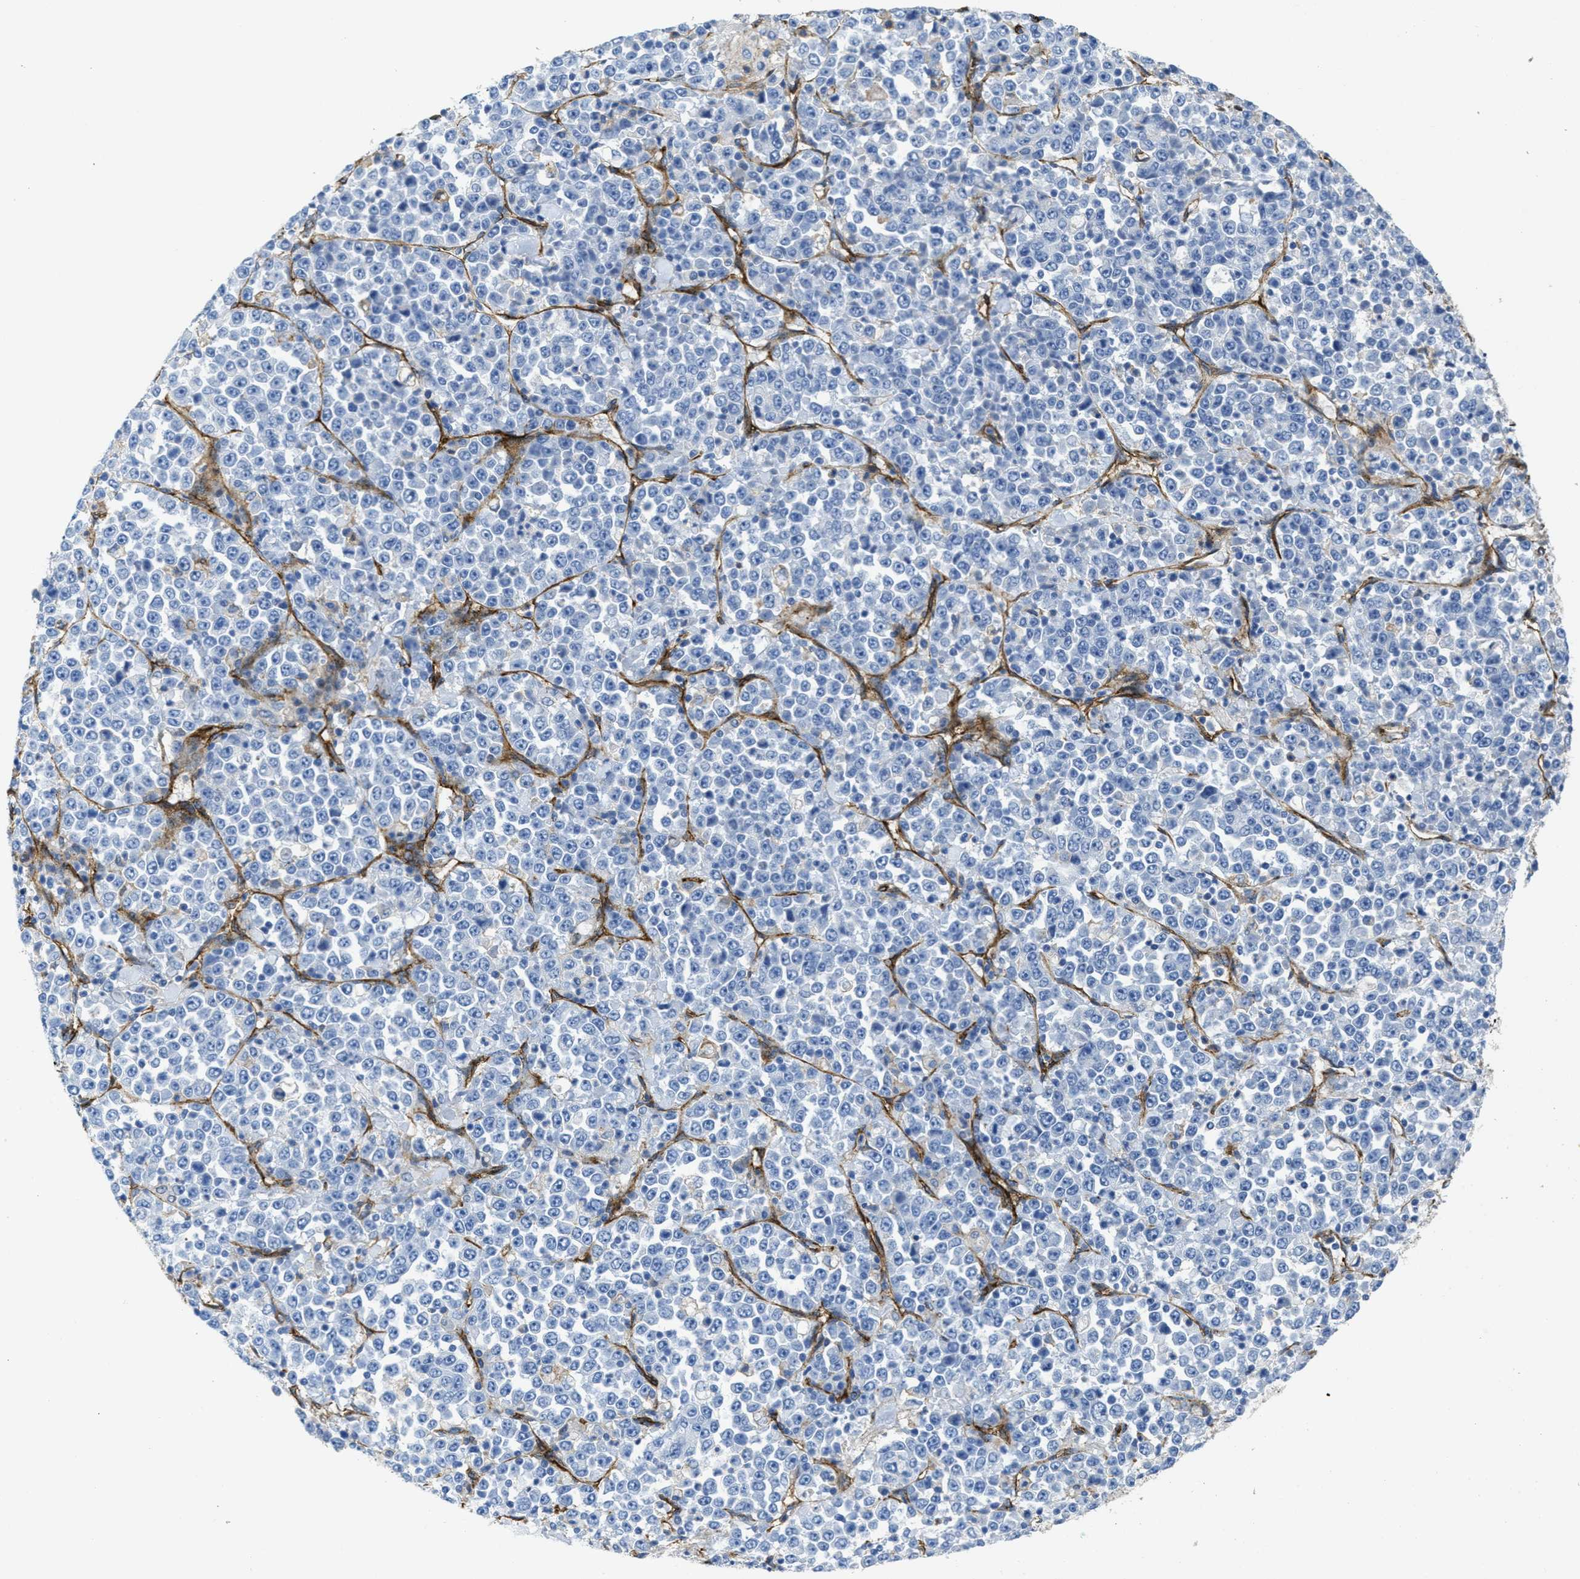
{"staining": {"intensity": "negative", "quantity": "none", "location": "none"}, "tissue": "stomach cancer", "cell_type": "Tumor cells", "image_type": "cancer", "snomed": [{"axis": "morphology", "description": "Normal tissue, NOS"}, {"axis": "morphology", "description": "Adenocarcinoma, NOS"}, {"axis": "topography", "description": "Stomach, upper"}, {"axis": "topography", "description": "Stomach"}], "caption": "Immunohistochemistry histopathology image of neoplastic tissue: human stomach cancer stained with DAB (3,3'-diaminobenzidine) reveals no significant protein expression in tumor cells.", "gene": "NAB1", "patient": {"sex": "male", "age": 59}}